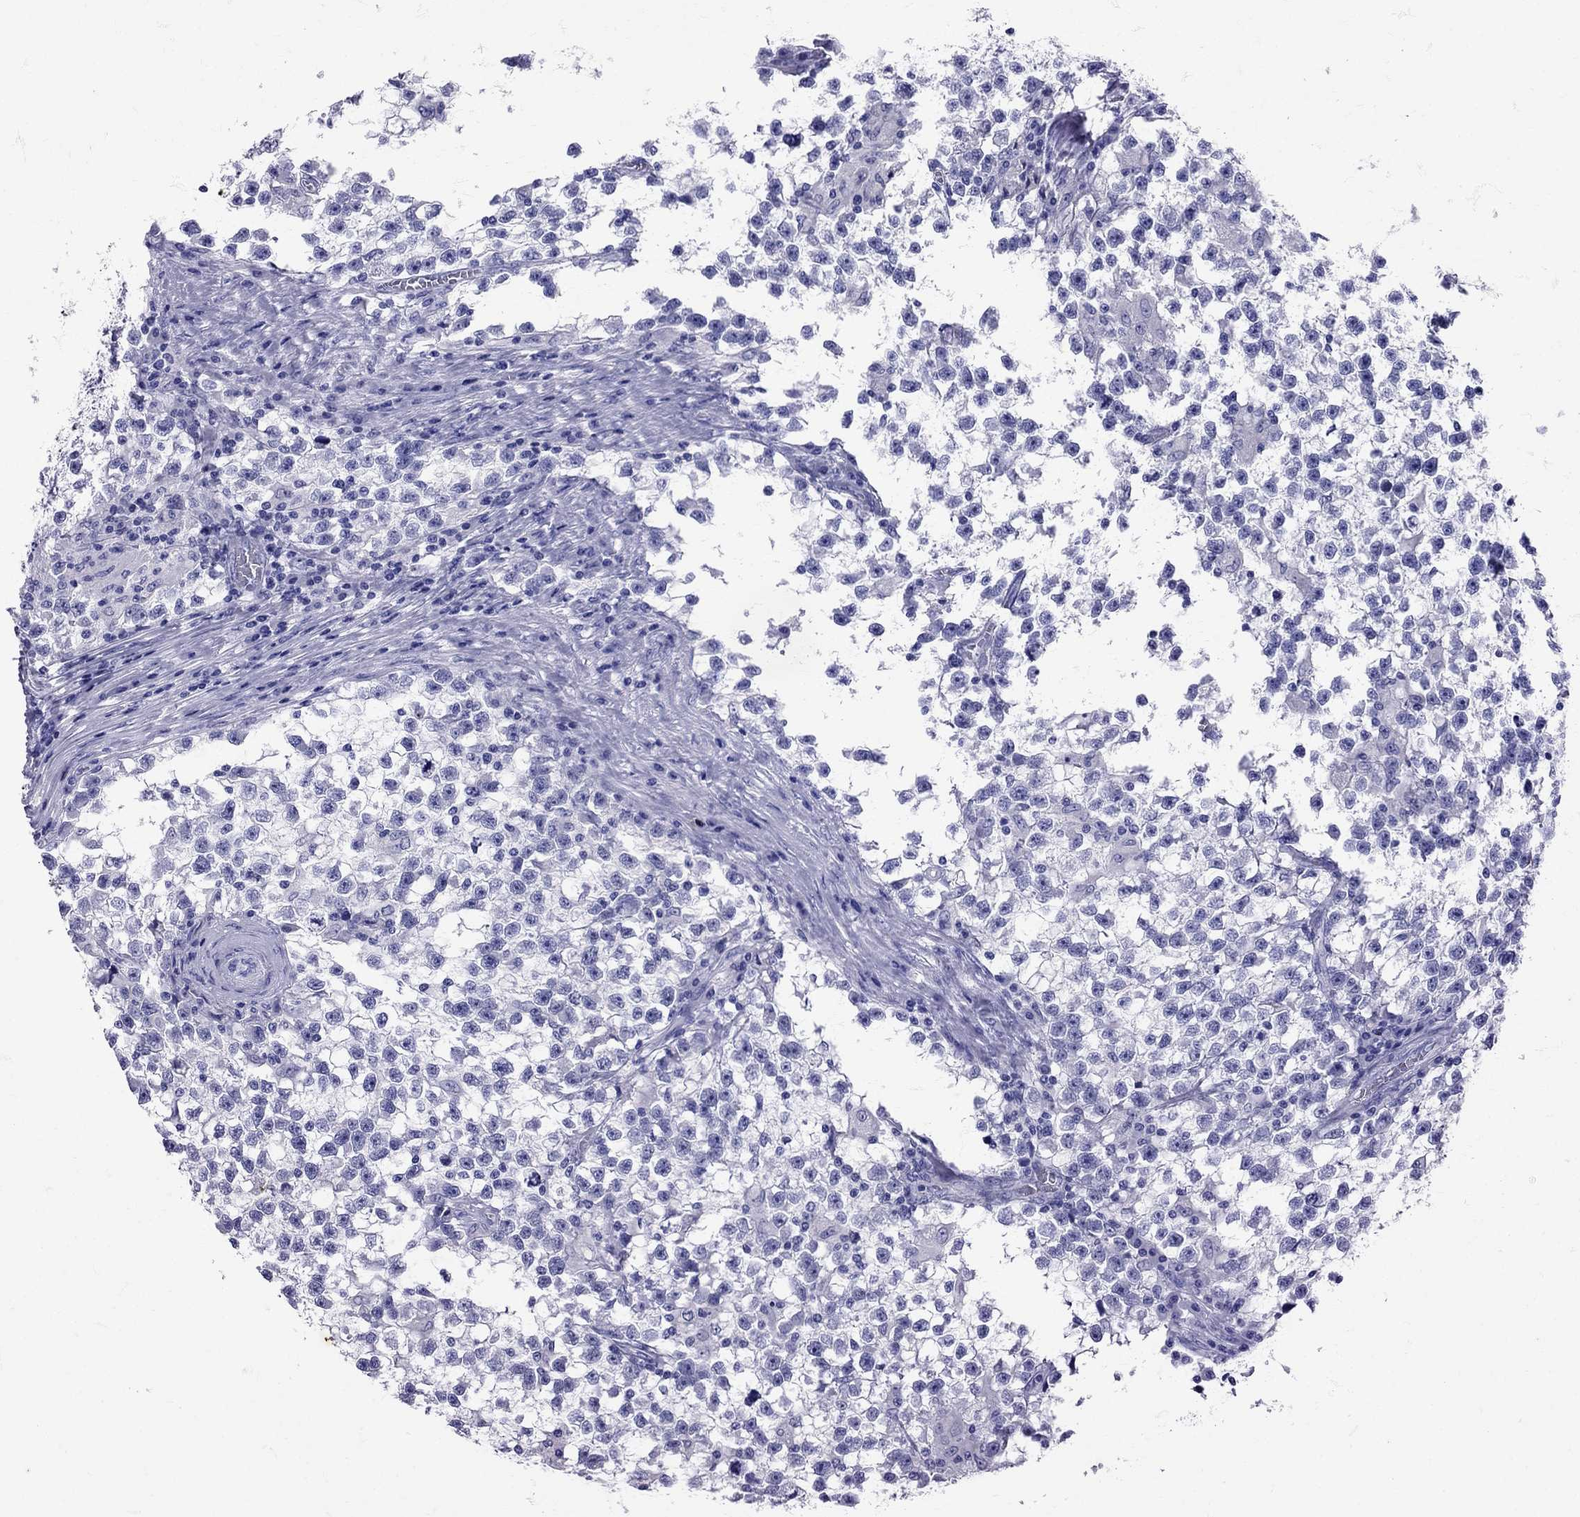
{"staining": {"intensity": "negative", "quantity": "none", "location": "none"}, "tissue": "testis cancer", "cell_type": "Tumor cells", "image_type": "cancer", "snomed": [{"axis": "morphology", "description": "Seminoma, NOS"}, {"axis": "topography", "description": "Testis"}], "caption": "Immunohistochemistry of testis seminoma exhibits no staining in tumor cells.", "gene": "AVP", "patient": {"sex": "male", "age": 31}}